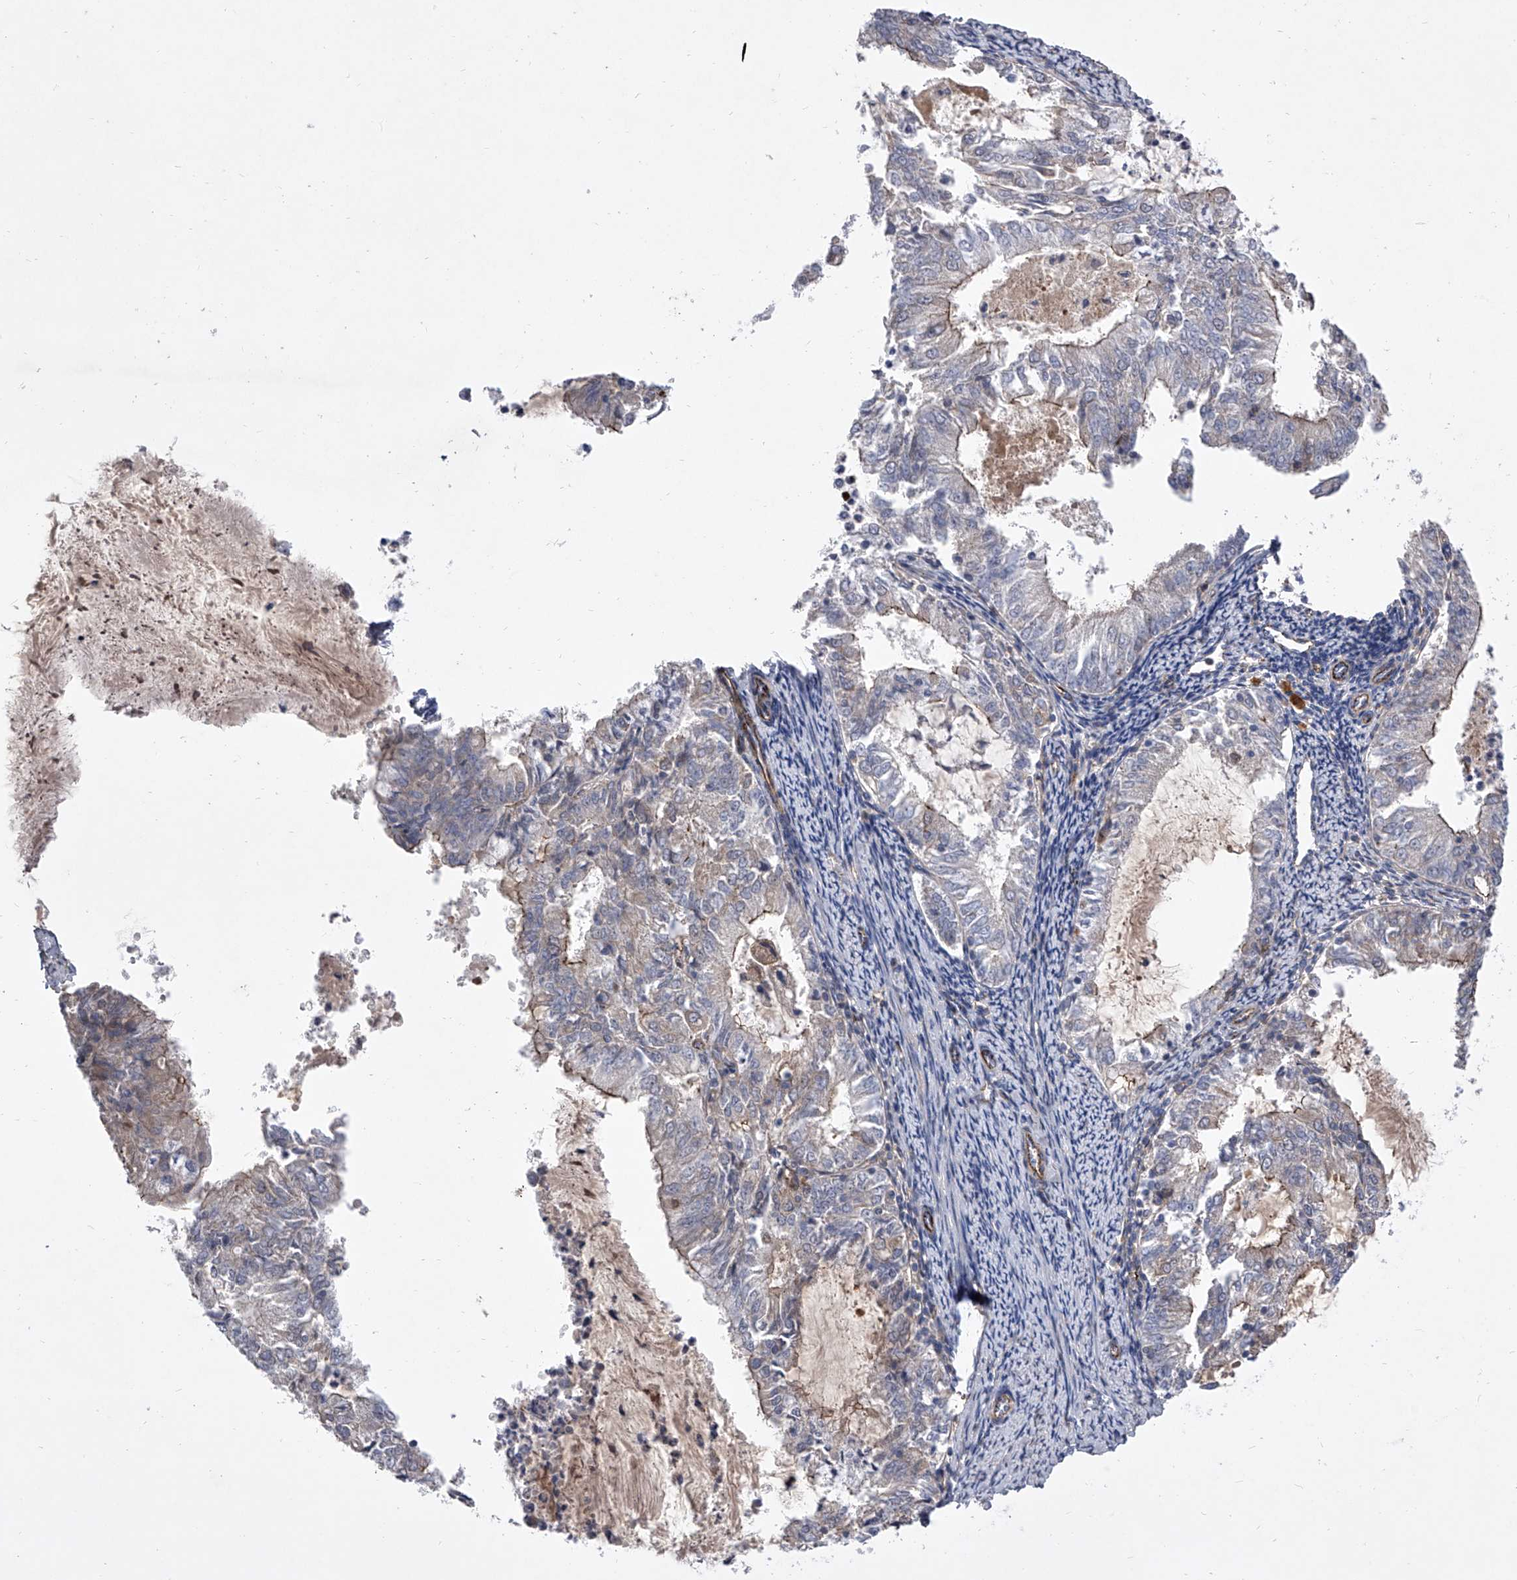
{"staining": {"intensity": "moderate", "quantity": "<25%", "location": "cytoplasmic/membranous"}, "tissue": "endometrial cancer", "cell_type": "Tumor cells", "image_type": "cancer", "snomed": [{"axis": "morphology", "description": "Adenocarcinoma, NOS"}, {"axis": "topography", "description": "Endometrium"}], "caption": "An image of human endometrial adenocarcinoma stained for a protein demonstrates moderate cytoplasmic/membranous brown staining in tumor cells. (brown staining indicates protein expression, while blue staining denotes nuclei).", "gene": "MINDY4", "patient": {"sex": "female", "age": 57}}